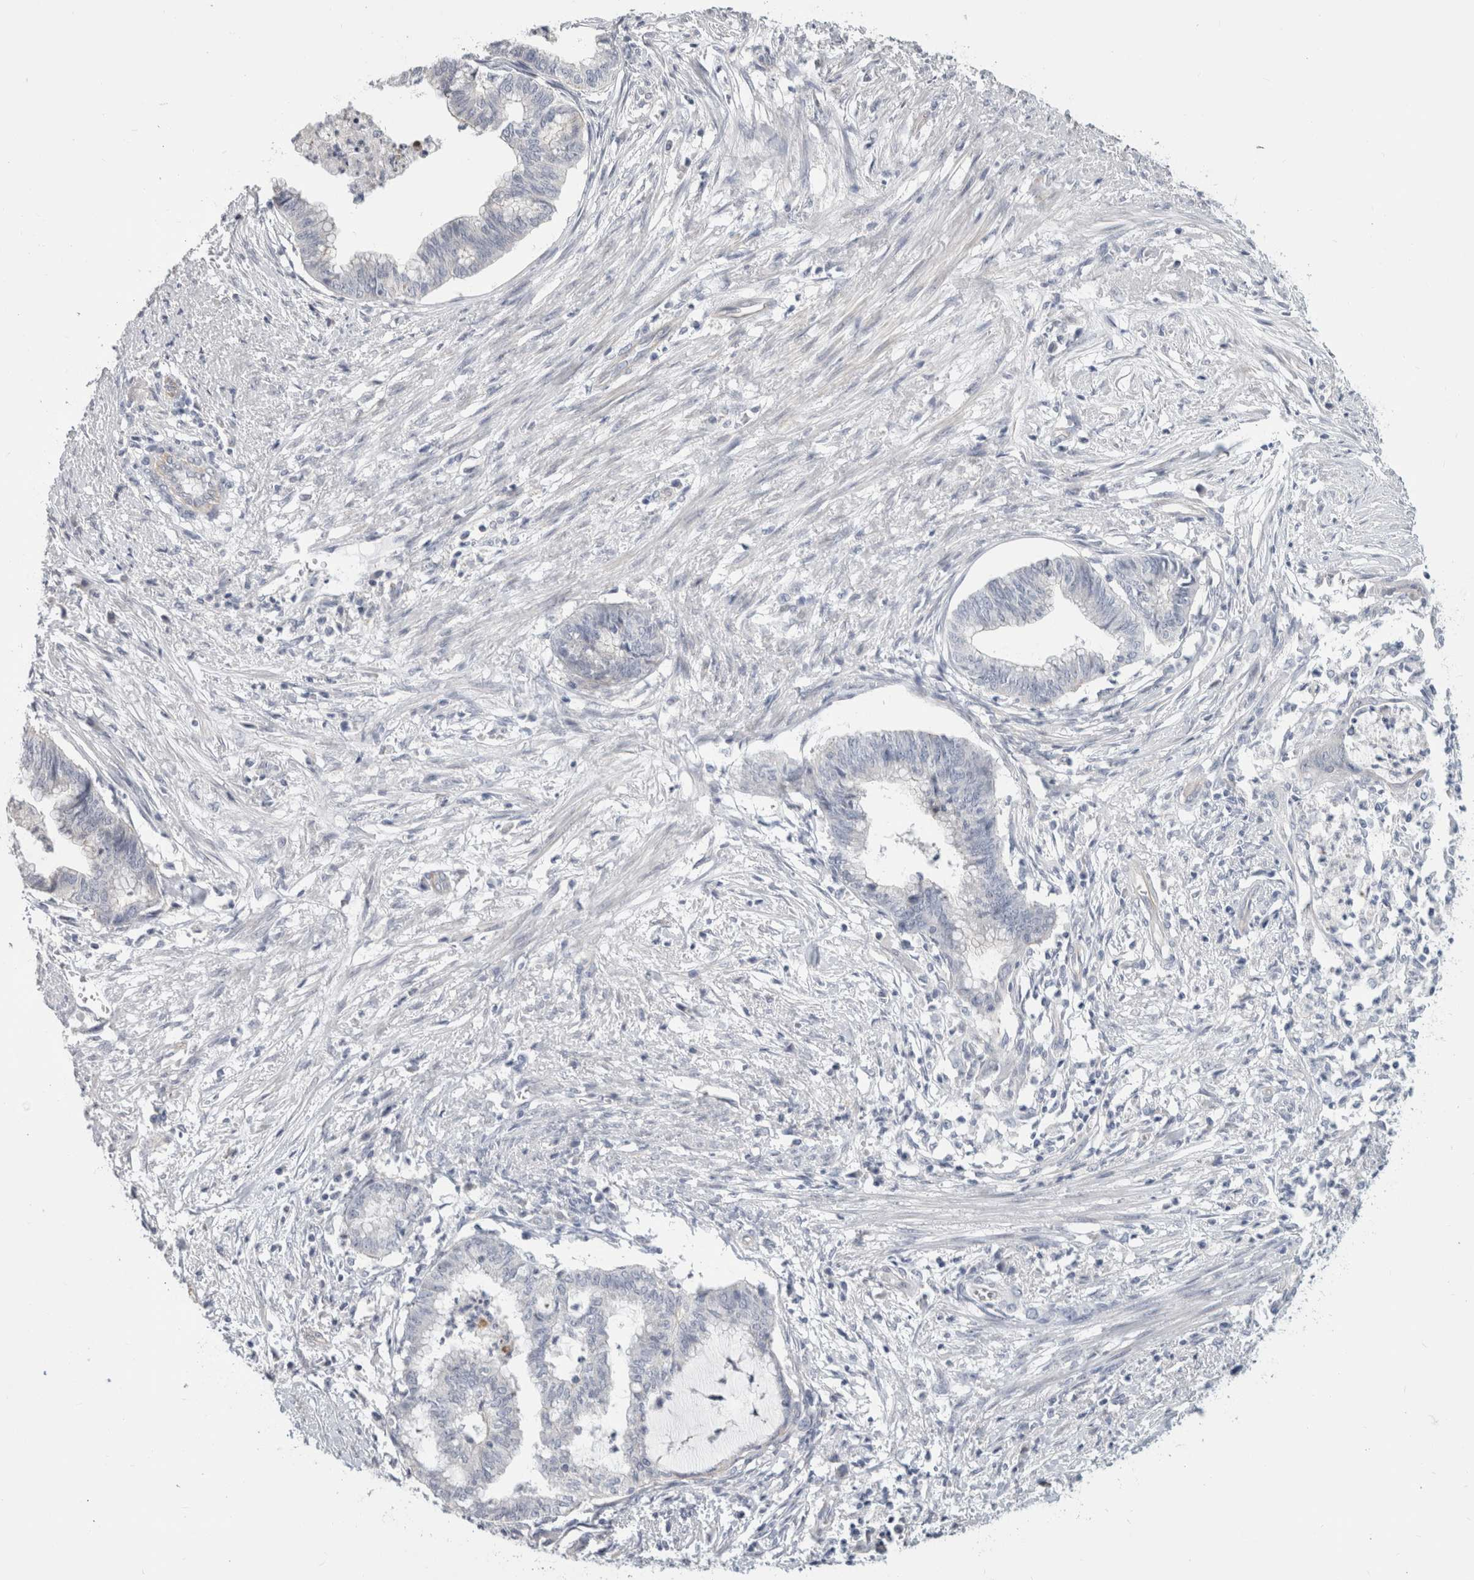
{"staining": {"intensity": "negative", "quantity": "none", "location": "none"}, "tissue": "endometrial cancer", "cell_type": "Tumor cells", "image_type": "cancer", "snomed": [{"axis": "morphology", "description": "Necrosis, NOS"}, {"axis": "morphology", "description": "Adenocarcinoma, NOS"}, {"axis": "topography", "description": "Endometrium"}], "caption": "Immunohistochemistry micrograph of adenocarcinoma (endometrial) stained for a protein (brown), which reveals no staining in tumor cells. (DAB (3,3'-diaminobenzidine) immunohistochemistry (IHC), high magnification).", "gene": "AFP", "patient": {"sex": "female", "age": 79}}